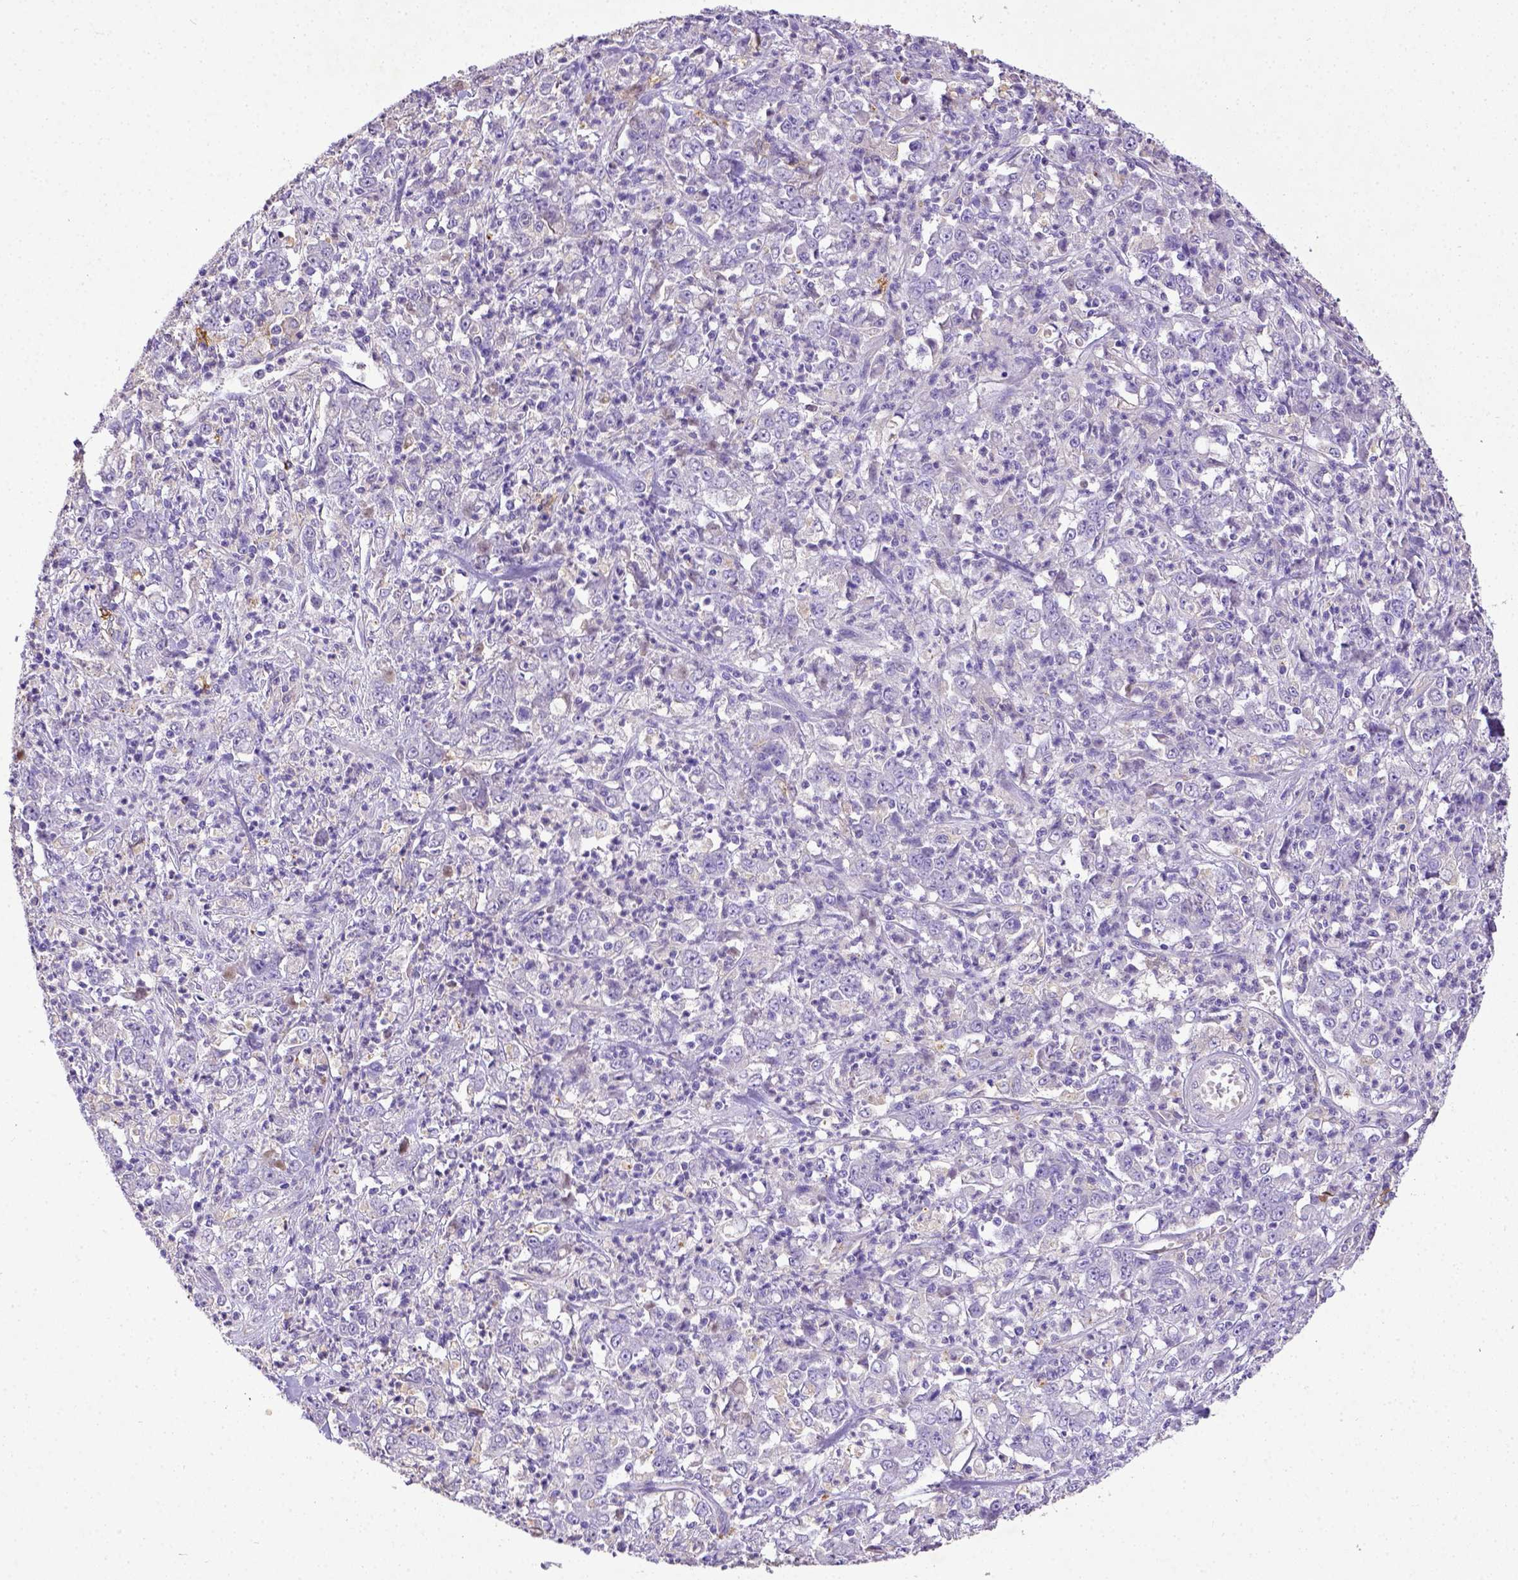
{"staining": {"intensity": "negative", "quantity": "none", "location": "none"}, "tissue": "stomach cancer", "cell_type": "Tumor cells", "image_type": "cancer", "snomed": [{"axis": "morphology", "description": "Adenocarcinoma, NOS"}, {"axis": "topography", "description": "Stomach, lower"}], "caption": "Immunohistochemistry (IHC) image of human stomach cancer stained for a protein (brown), which displays no positivity in tumor cells.", "gene": "CD40", "patient": {"sex": "female", "age": 71}}